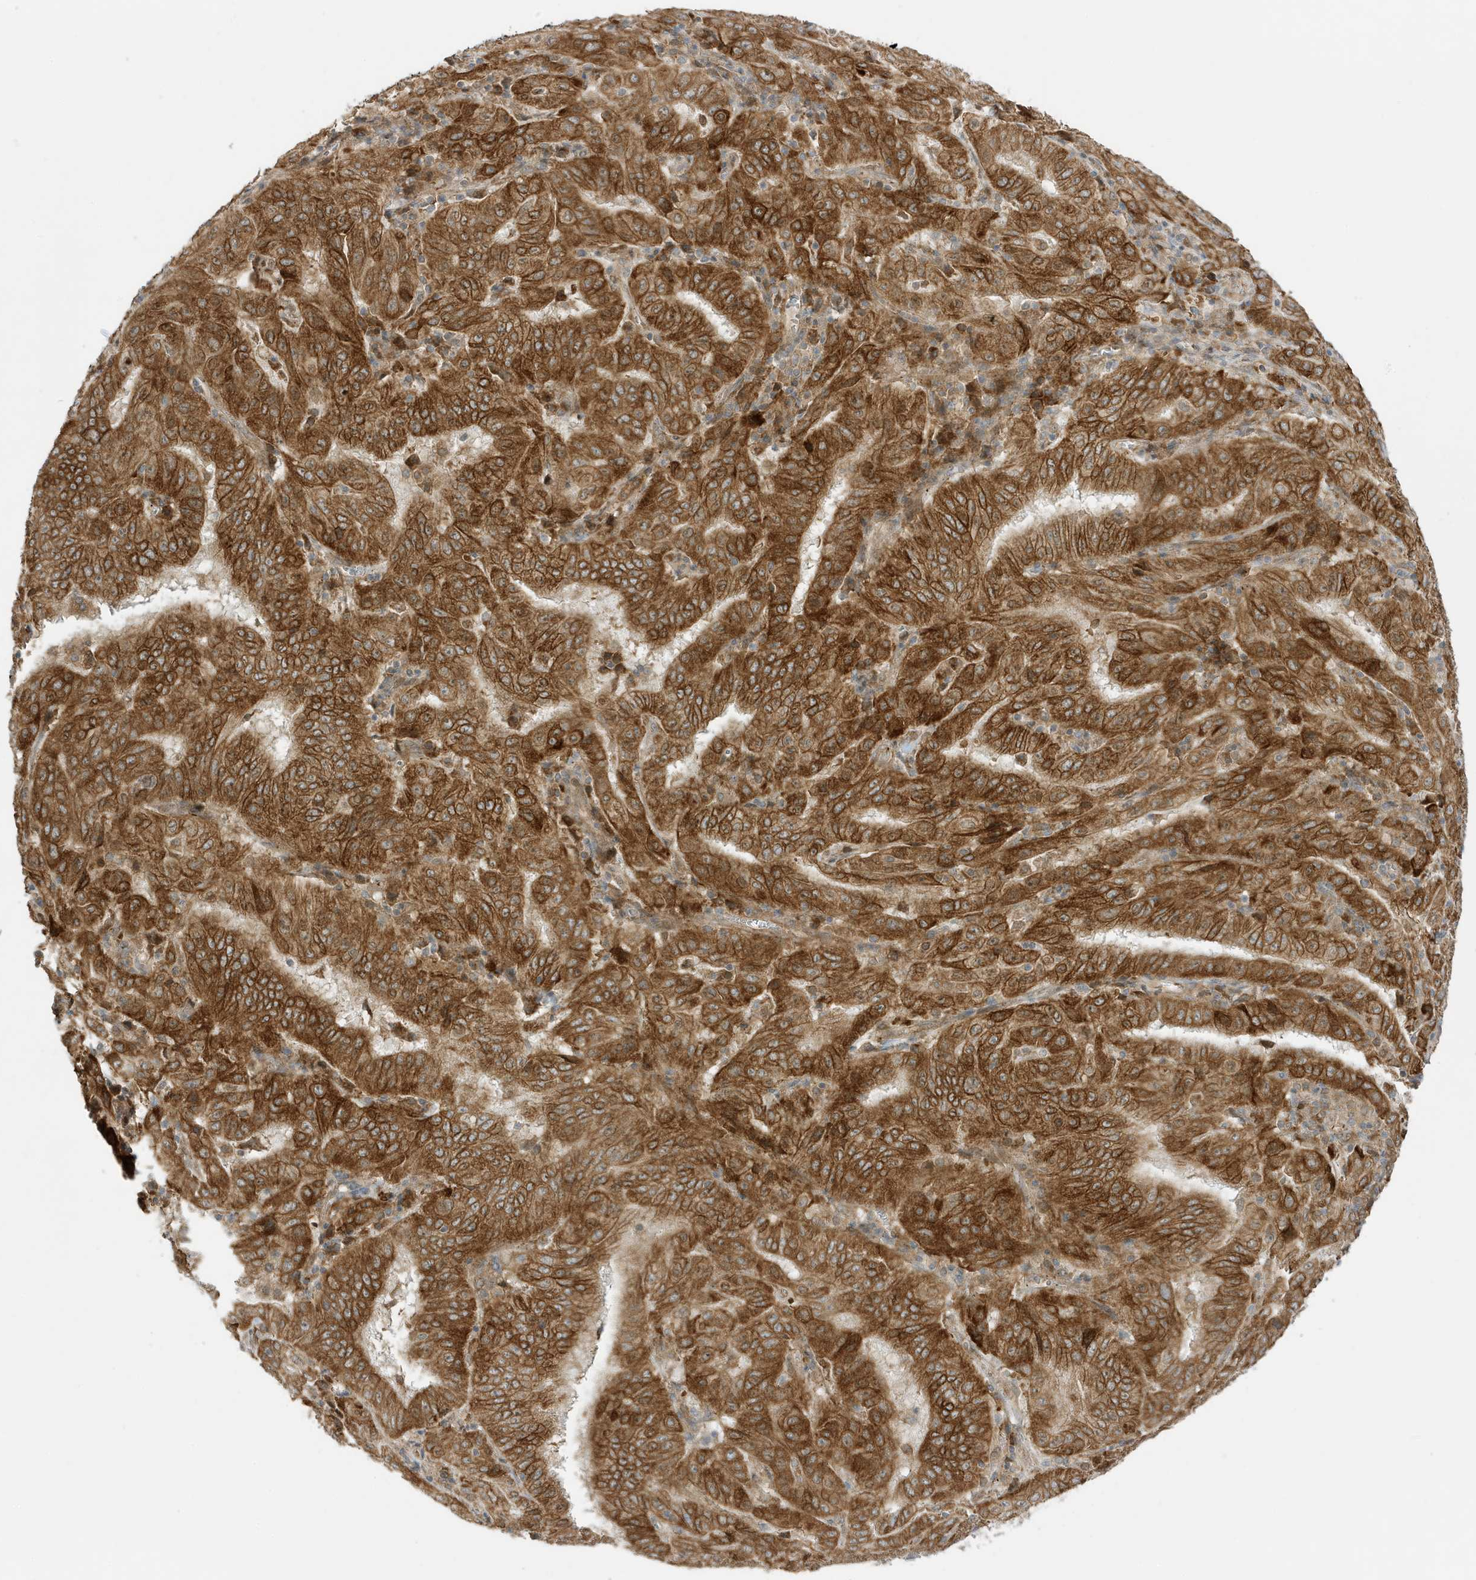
{"staining": {"intensity": "strong", "quantity": ">75%", "location": "cytoplasmic/membranous"}, "tissue": "pancreatic cancer", "cell_type": "Tumor cells", "image_type": "cancer", "snomed": [{"axis": "morphology", "description": "Adenocarcinoma, NOS"}, {"axis": "topography", "description": "Pancreas"}], "caption": "IHC (DAB (3,3'-diaminobenzidine)) staining of human adenocarcinoma (pancreatic) exhibits strong cytoplasmic/membranous protein staining in about >75% of tumor cells.", "gene": "SCARF2", "patient": {"sex": "male", "age": 63}}